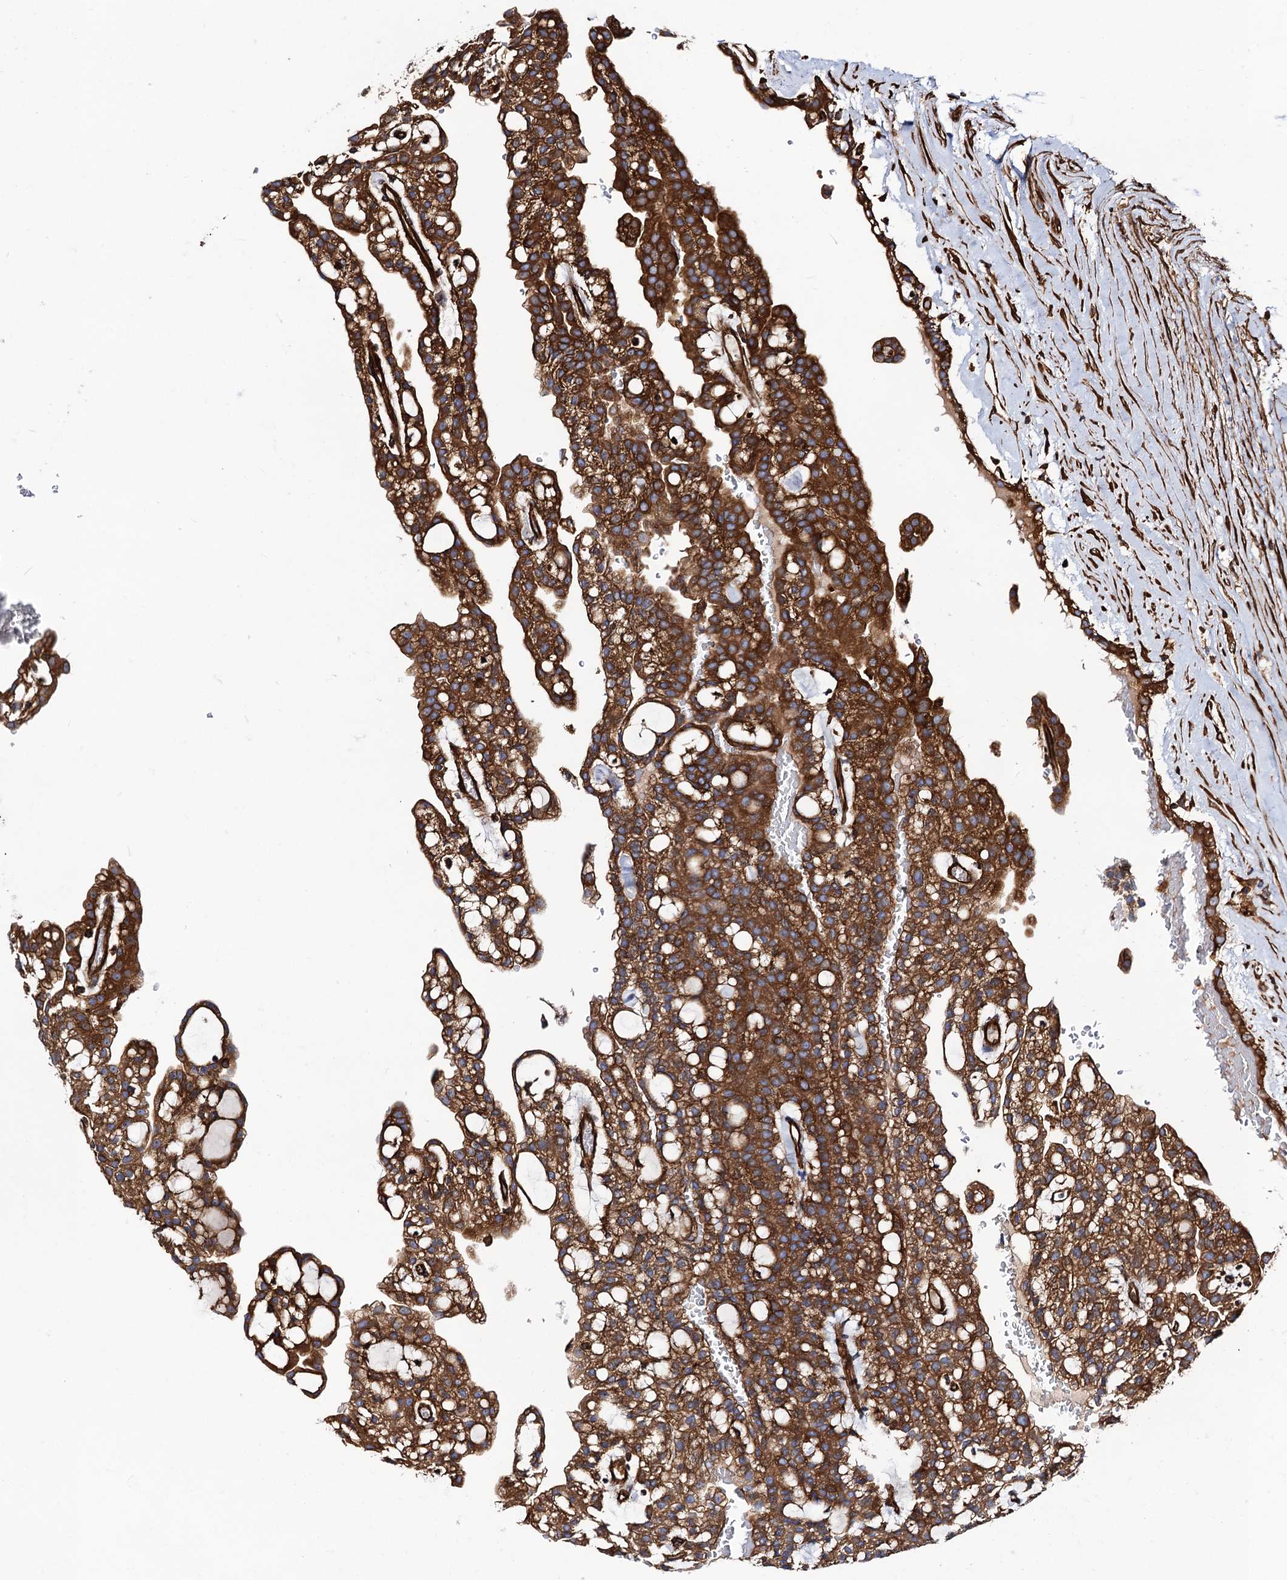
{"staining": {"intensity": "strong", "quantity": ">75%", "location": "cytoplasmic/membranous"}, "tissue": "renal cancer", "cell_type": "Tumor cells", "image_type": "cancer", "snomed": [{"axis": "morphology", "description": "Adenocarcinoma, NOS"}, {"axis": "topography", "description": "Kidney"}], "caption": "High-magnification brightfield microscopy of renal cancer (adenocarcinoma) stained with DAB (brown) and counterstained with hematoxylin (blue). tumor cells exhibit strong cytoplasmic/membranous expression is identified in approximately>75% of cells.", "gene": "CIP2A", "patient": {"sex": "male", "age": 63}}